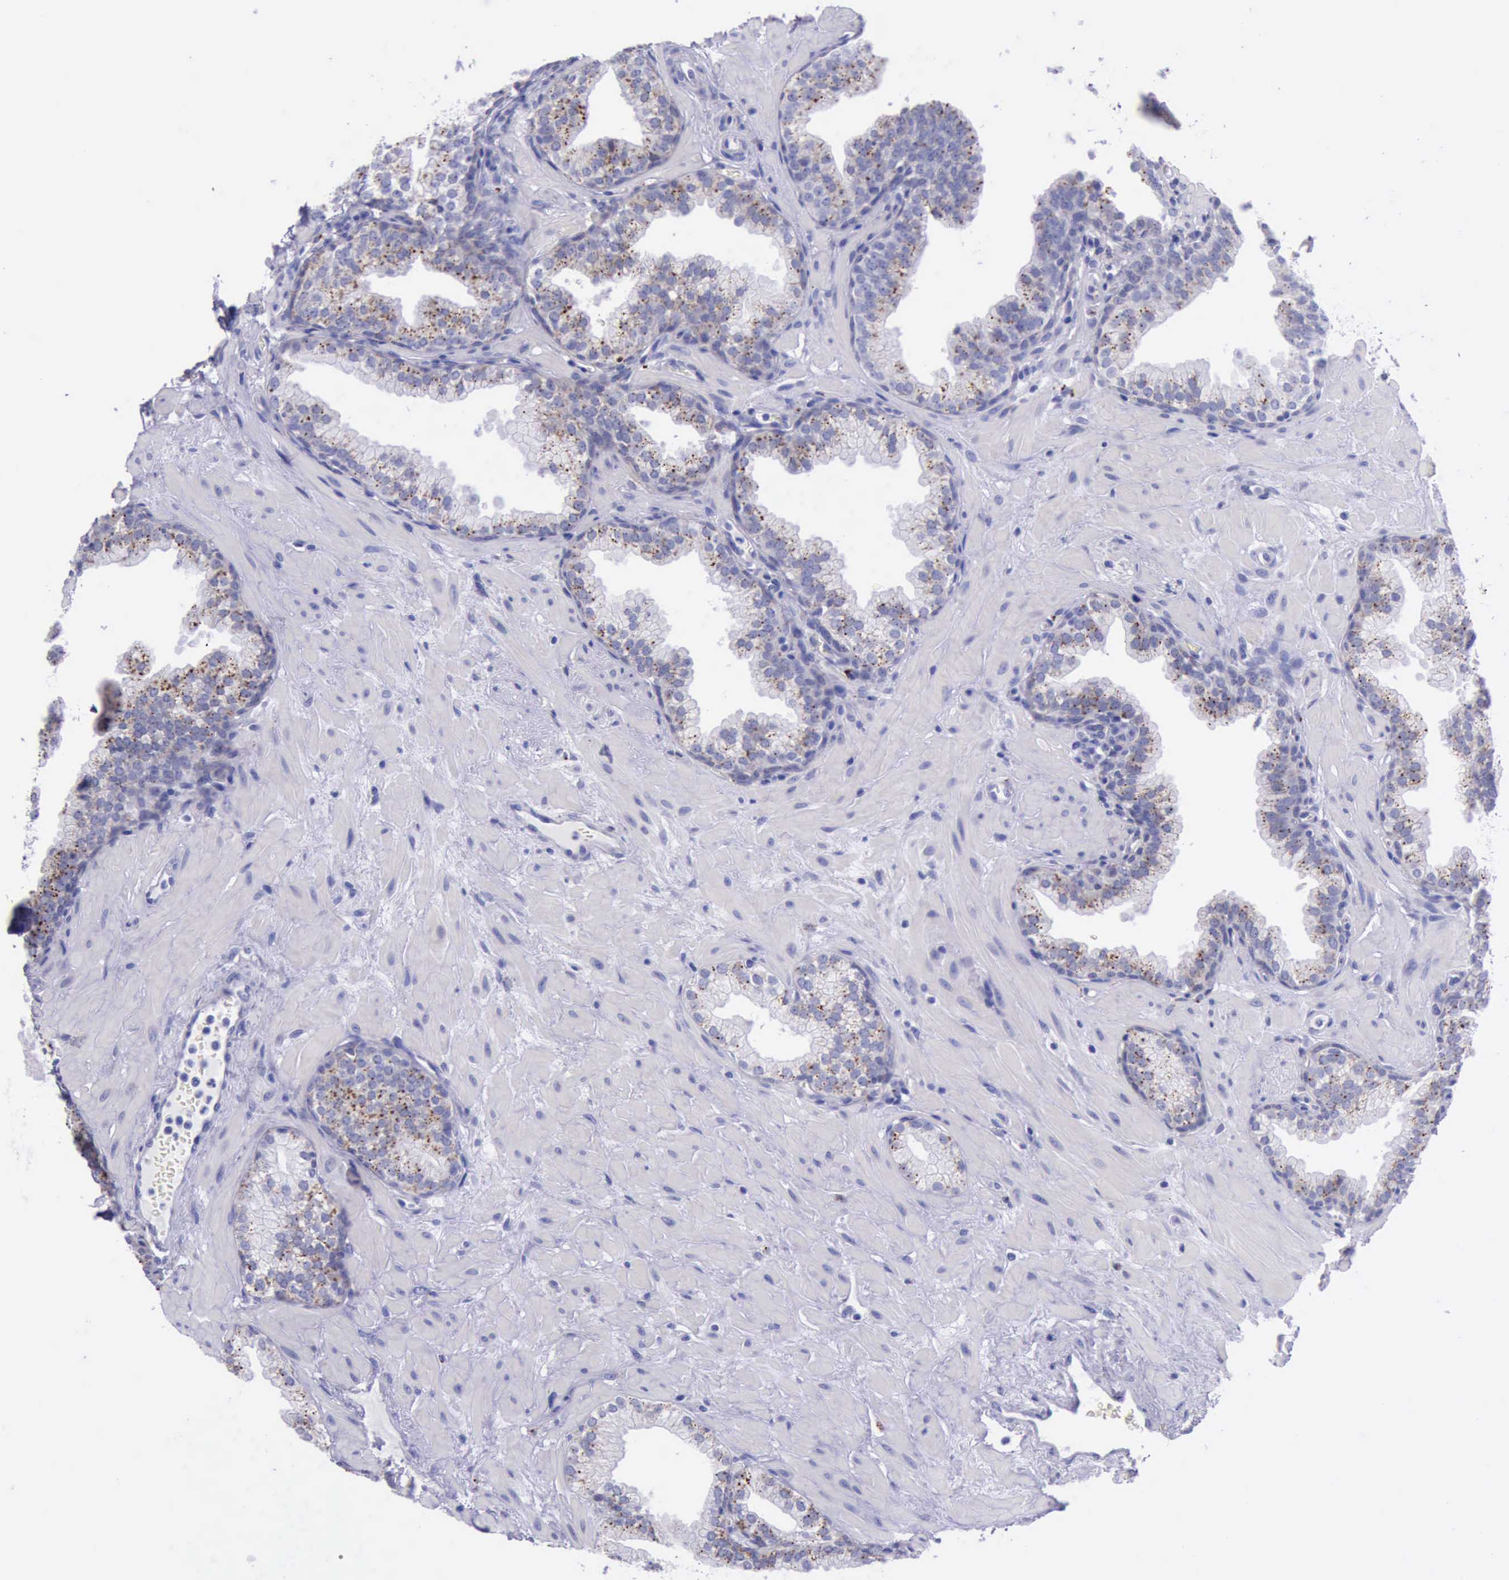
{"staining": {"intensity": "weak", "quantity": ">75%", "location": "cytoplasmic/membranous"}, "tissue": "prostate", "cell_type": "Glandular cells", "image_type": "normal", "snomed": [{"axis": "morphology", "description": "Normal tissue, NOS"}, {"axis": "topography", "description": "Prostate"}], "caption": "Glandular cells display low levels of weak cytoplasmic/membranous positivity in about >75% of cells in unremarkable human prostate. The staining was performed using DAB to visualize the protein expression in brown, while the nuclei were stained in blue with hematoxylin (Magnification: 20x).", "gene": "GLA", "patient": {"sex": "male", "age": 60}}